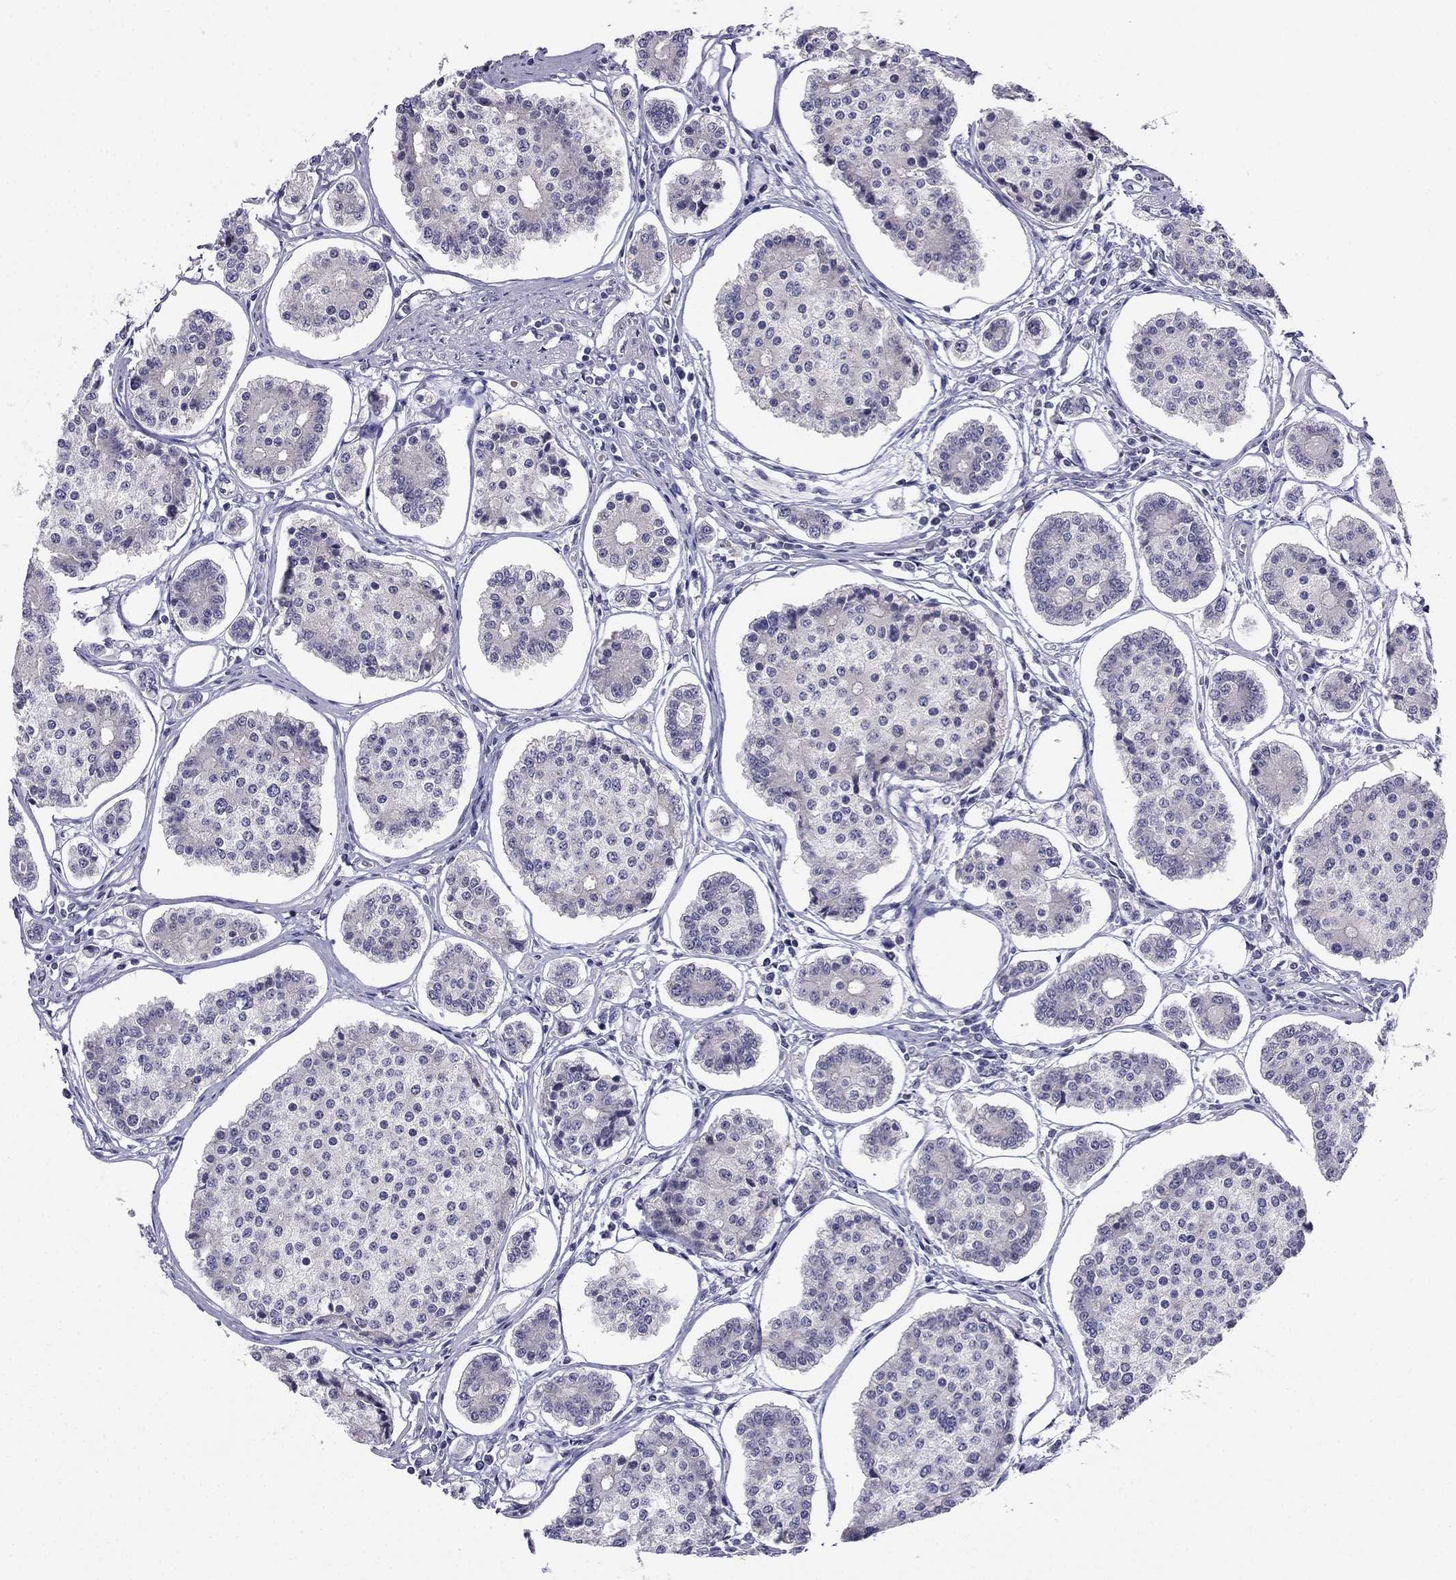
{"staining": {"intensity": "negative", "quantity": "none", "location": "none"}, "tissue": "carcinoid", "cell_type": "Tumor cells", "image_type": "cancer", "snomed": [{"axis": "morphology", "description": "Carcinoid, malignant, NOS"}, {"axis": "topography", "description": "Small intestine"}], "caption": "Immunohistochemistry image of neoplastic tissue: carcinoid stained with DAB (3,3'-diaminobenzidine) reveals no significant protein expression in tumor cells. Nuclei are stained in blue.", "gene": "BAG5", "patient": {"sex": "female", "age": 65}}